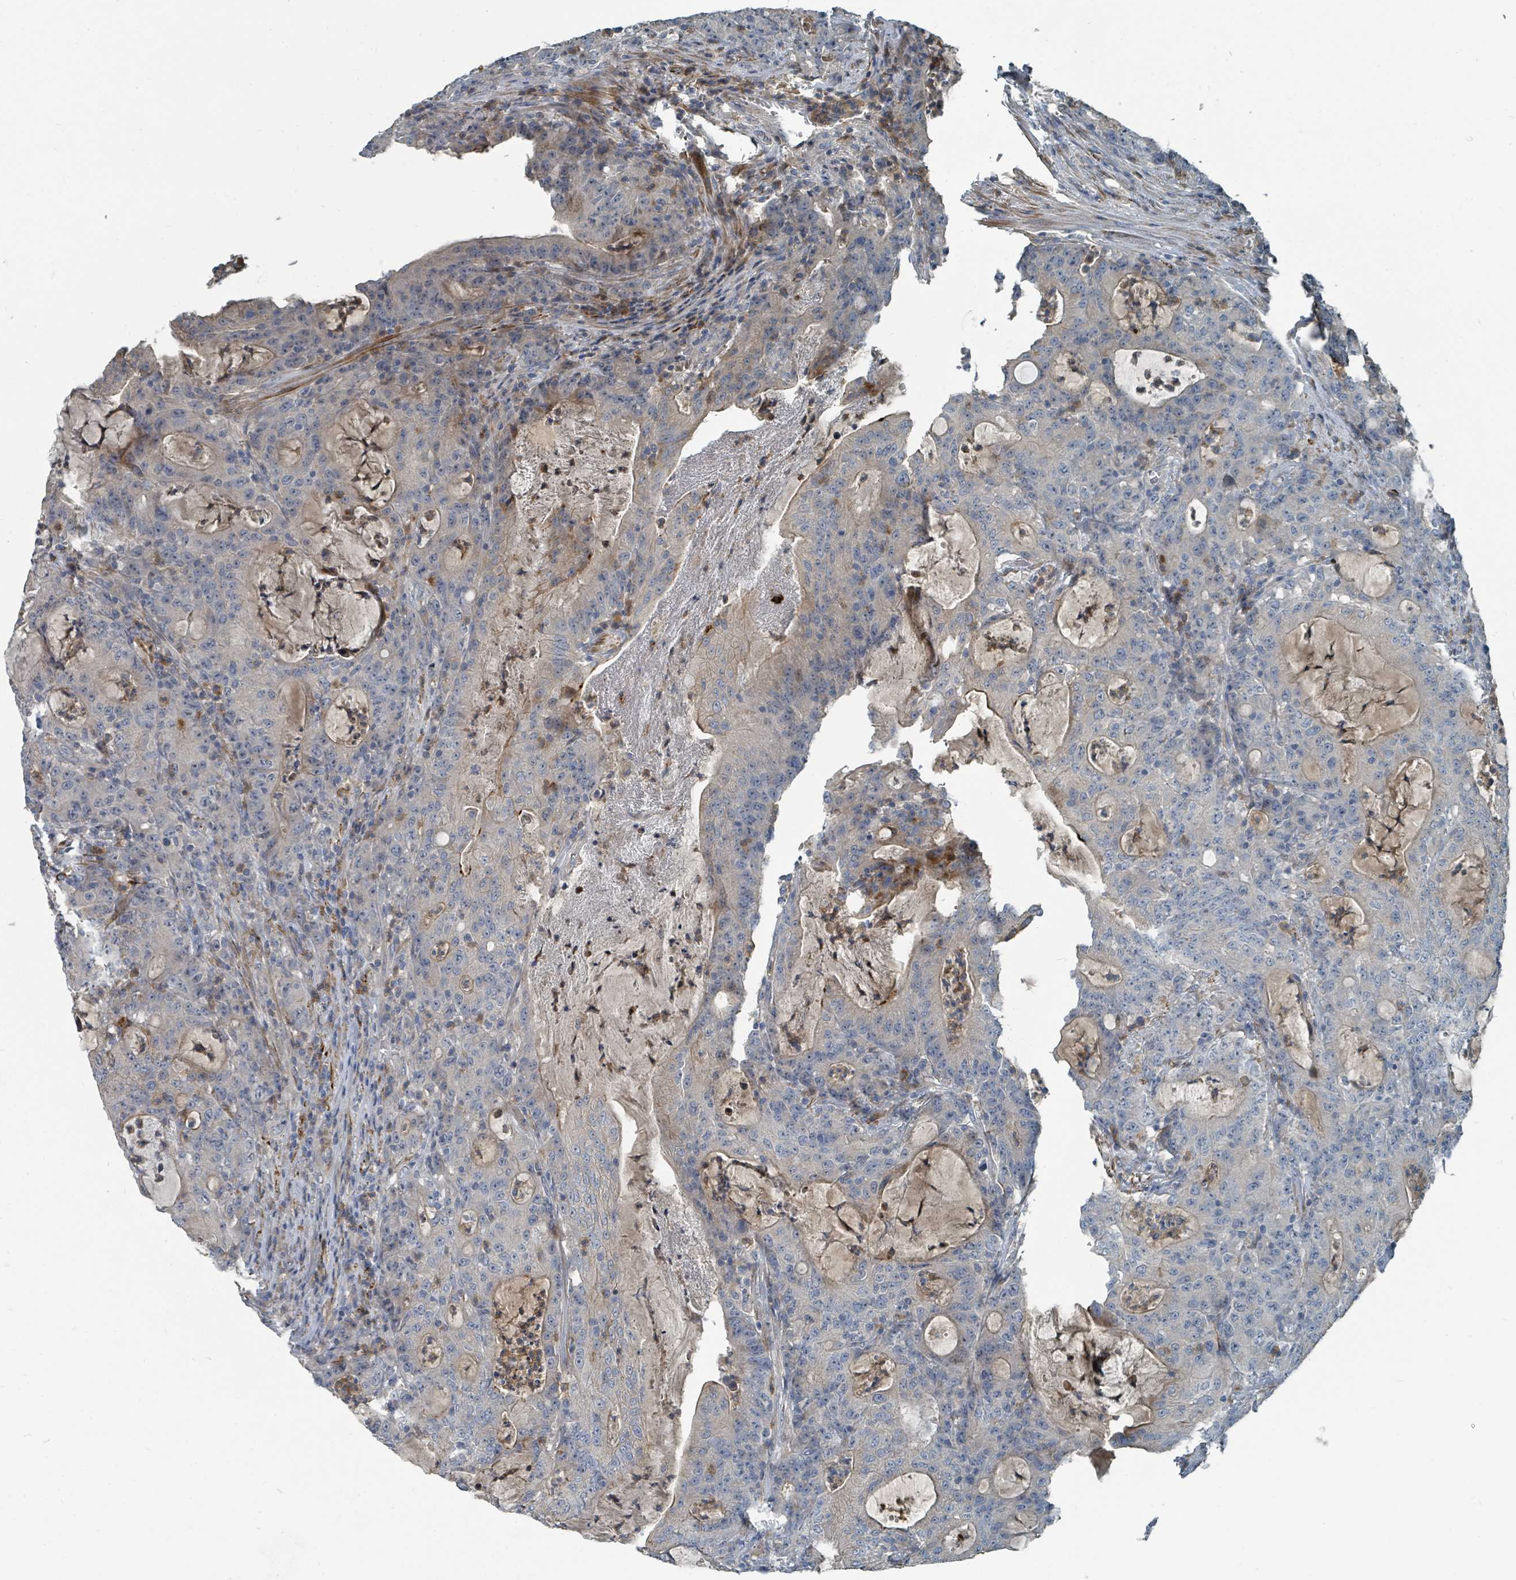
{"staining": {"intensity": "negative", "quantity": "none", "location": "none"}, "tissue": "colorectal cancer", "cell_type": "Tumor cells", "image_type": "cancer", "snomed": [{"axis": "morphology", "description": "Adenocarcinoma, NOS"}, {"axis": "topography", "description": "Colon"}], "caption": "DAB (3,3'-diaminobenzidine) immunohistochemical staining of adenocarcinoma (colorectal) reveals no significant expression in tumor cells.", "gene": "SLC44A5", "patient": {"sex": "male", "age": 83}}